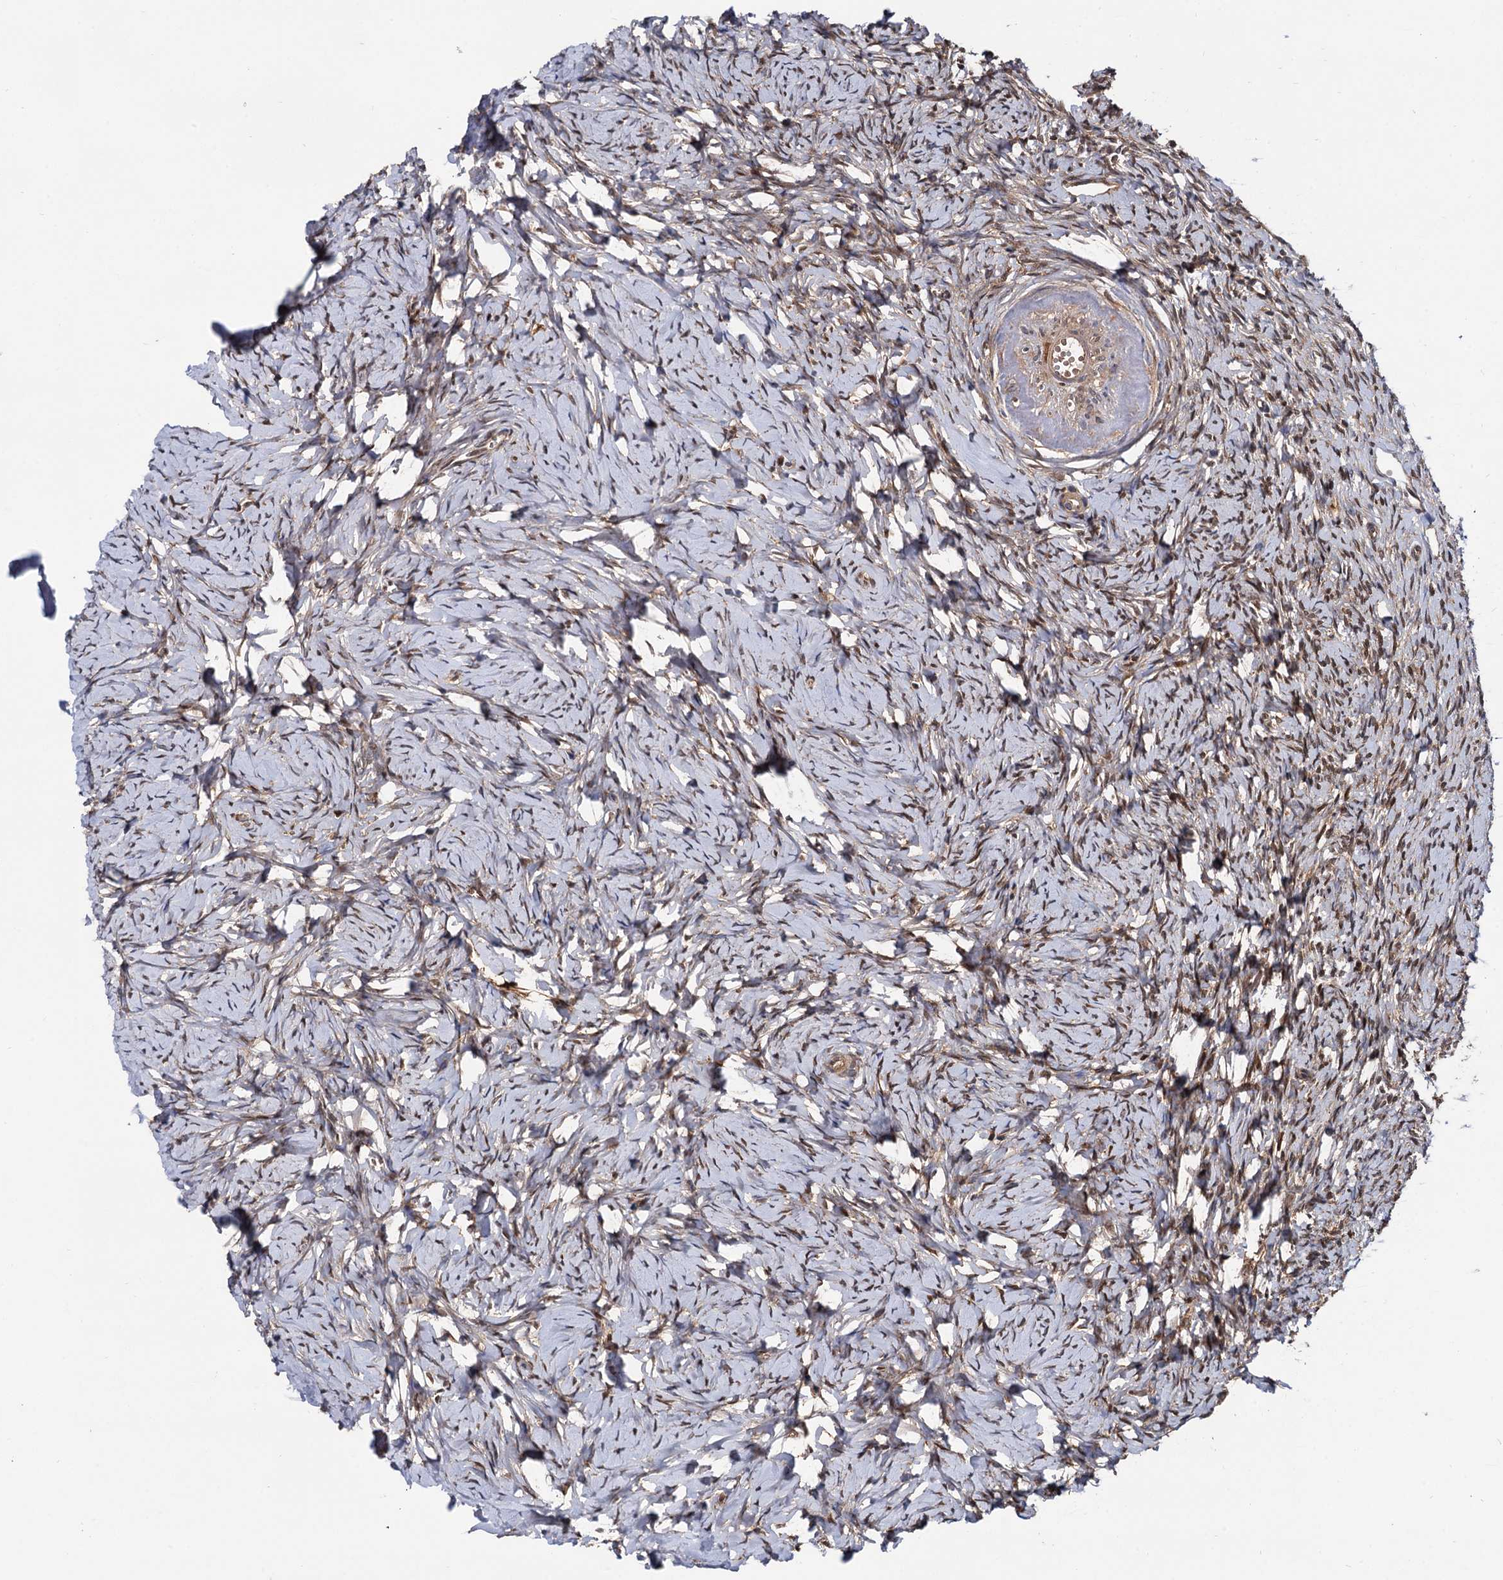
{"staining": {"intensity": "moderate", "quantity": ">75%", "location": "cytoplasmic/membranous"}, "tissue": "ovary", "cell_type": "Follicle cells", "image_type": "normal", "snomed": [{"axis": "morphology", "description": "Normal tissue, NOS"}, {"axis": "topography", "description": "Ovary"}], "caption": "This micrograph shows immunohistochemistry staining of normal human ovary, with medium moderate cytoplasmic/membranous expression in about >75% of follicle cells.", "gene": "SELENOP", "patient": {"sex": "female", "age": 51}}